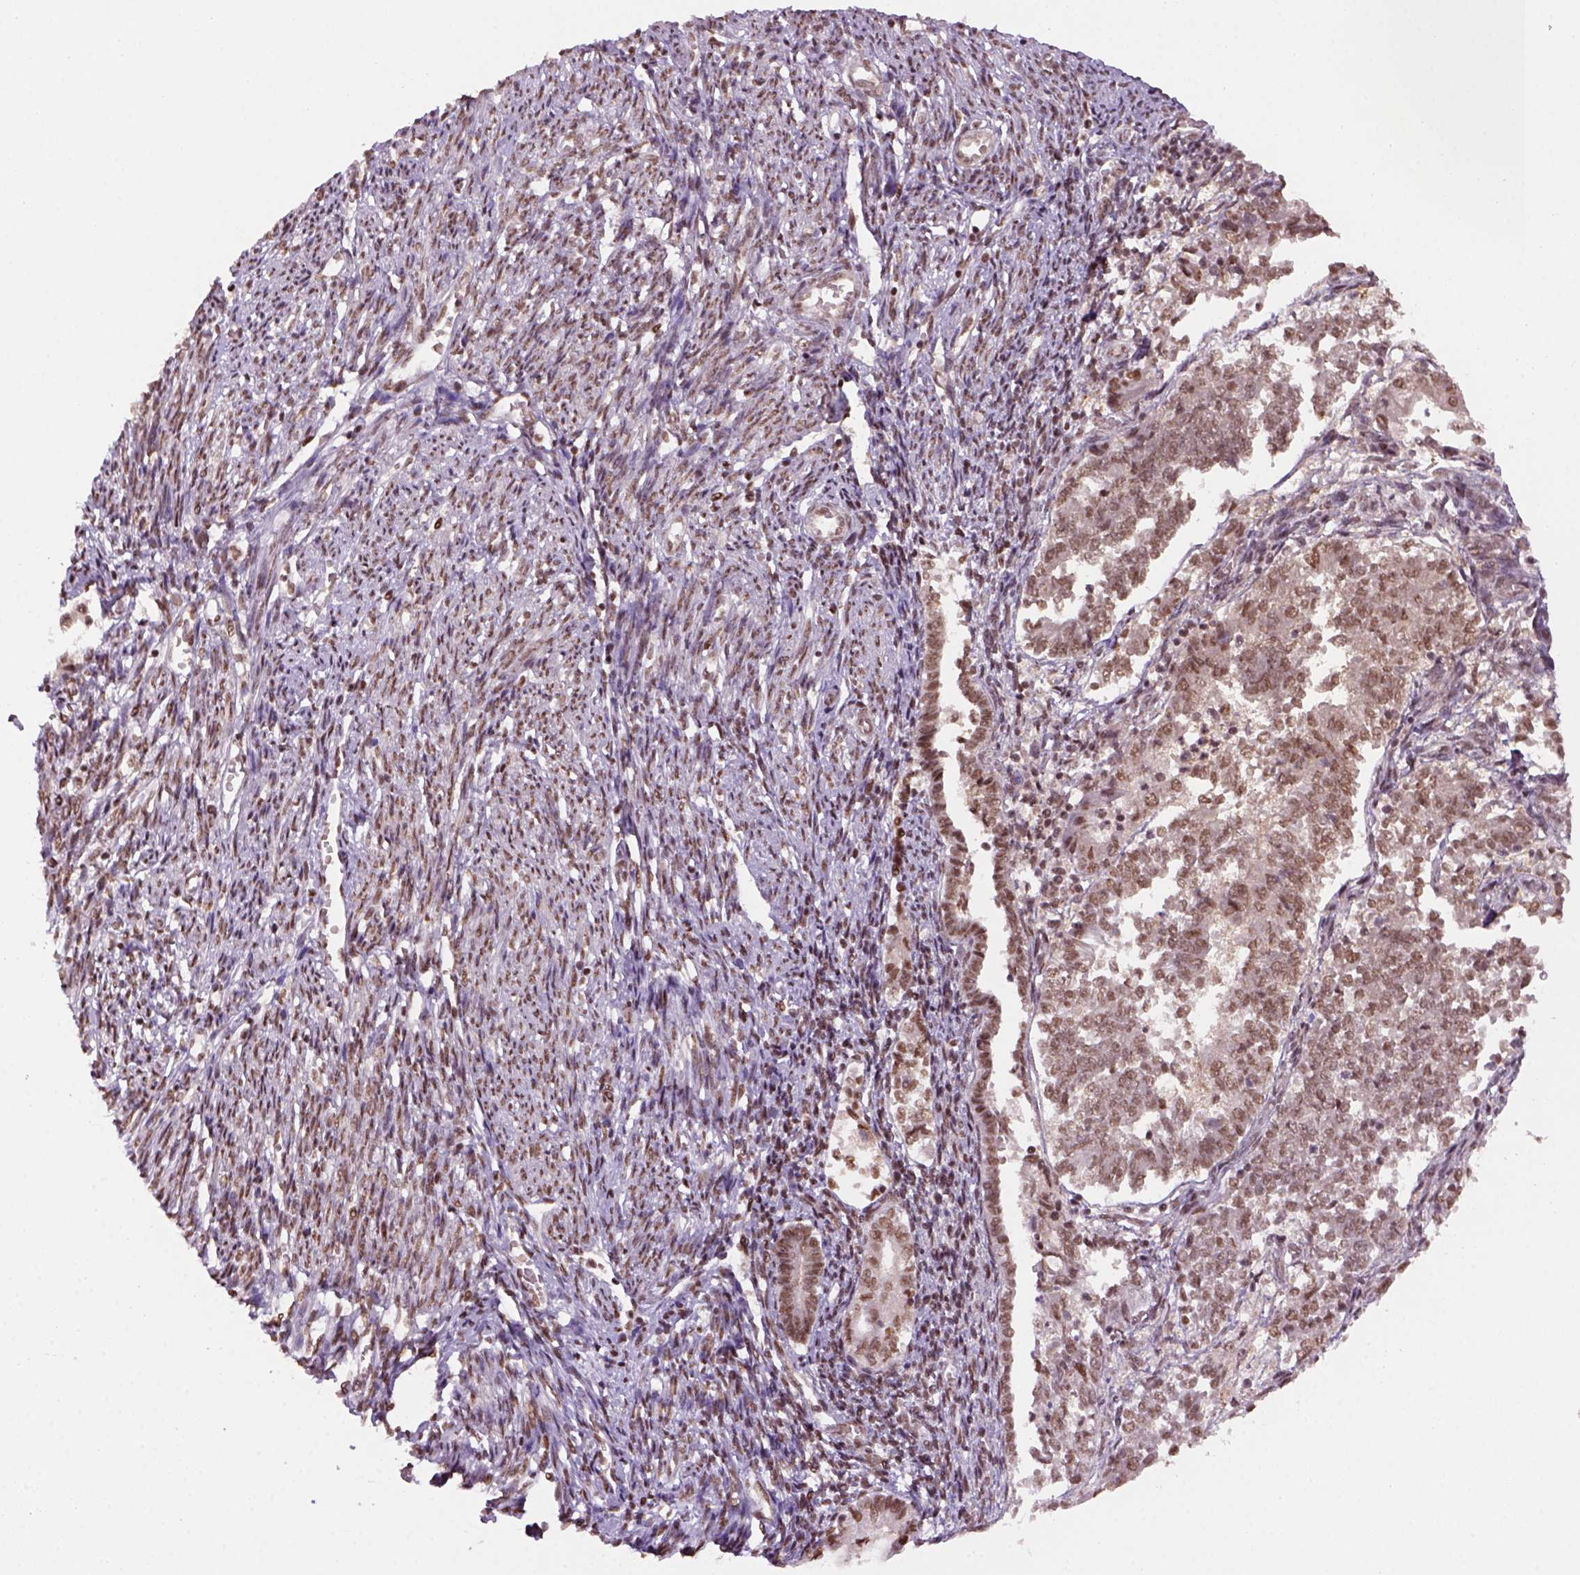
{"staining": {"intensity": "moderate", "quantity": ">75%", "location": "nuclear"}, "tissue": "endometrial cancer", "cell_type": "Tumor cells", "image_type": "cancer", "snomed": [{"axis": "morphology", "description": "Adenocarcinoma, NOS"}, {"axis": "topography", "description": "Endometrium"}], "caption": "Immunohistochemistry (DAB) staining of human endometrial cancer (adenocarcinoma) displays moderate nuclear protein positivity in approximately >75% of tumor cells.", "gene": "GOT1", "patient": {"sex": "female", "age": 65}}